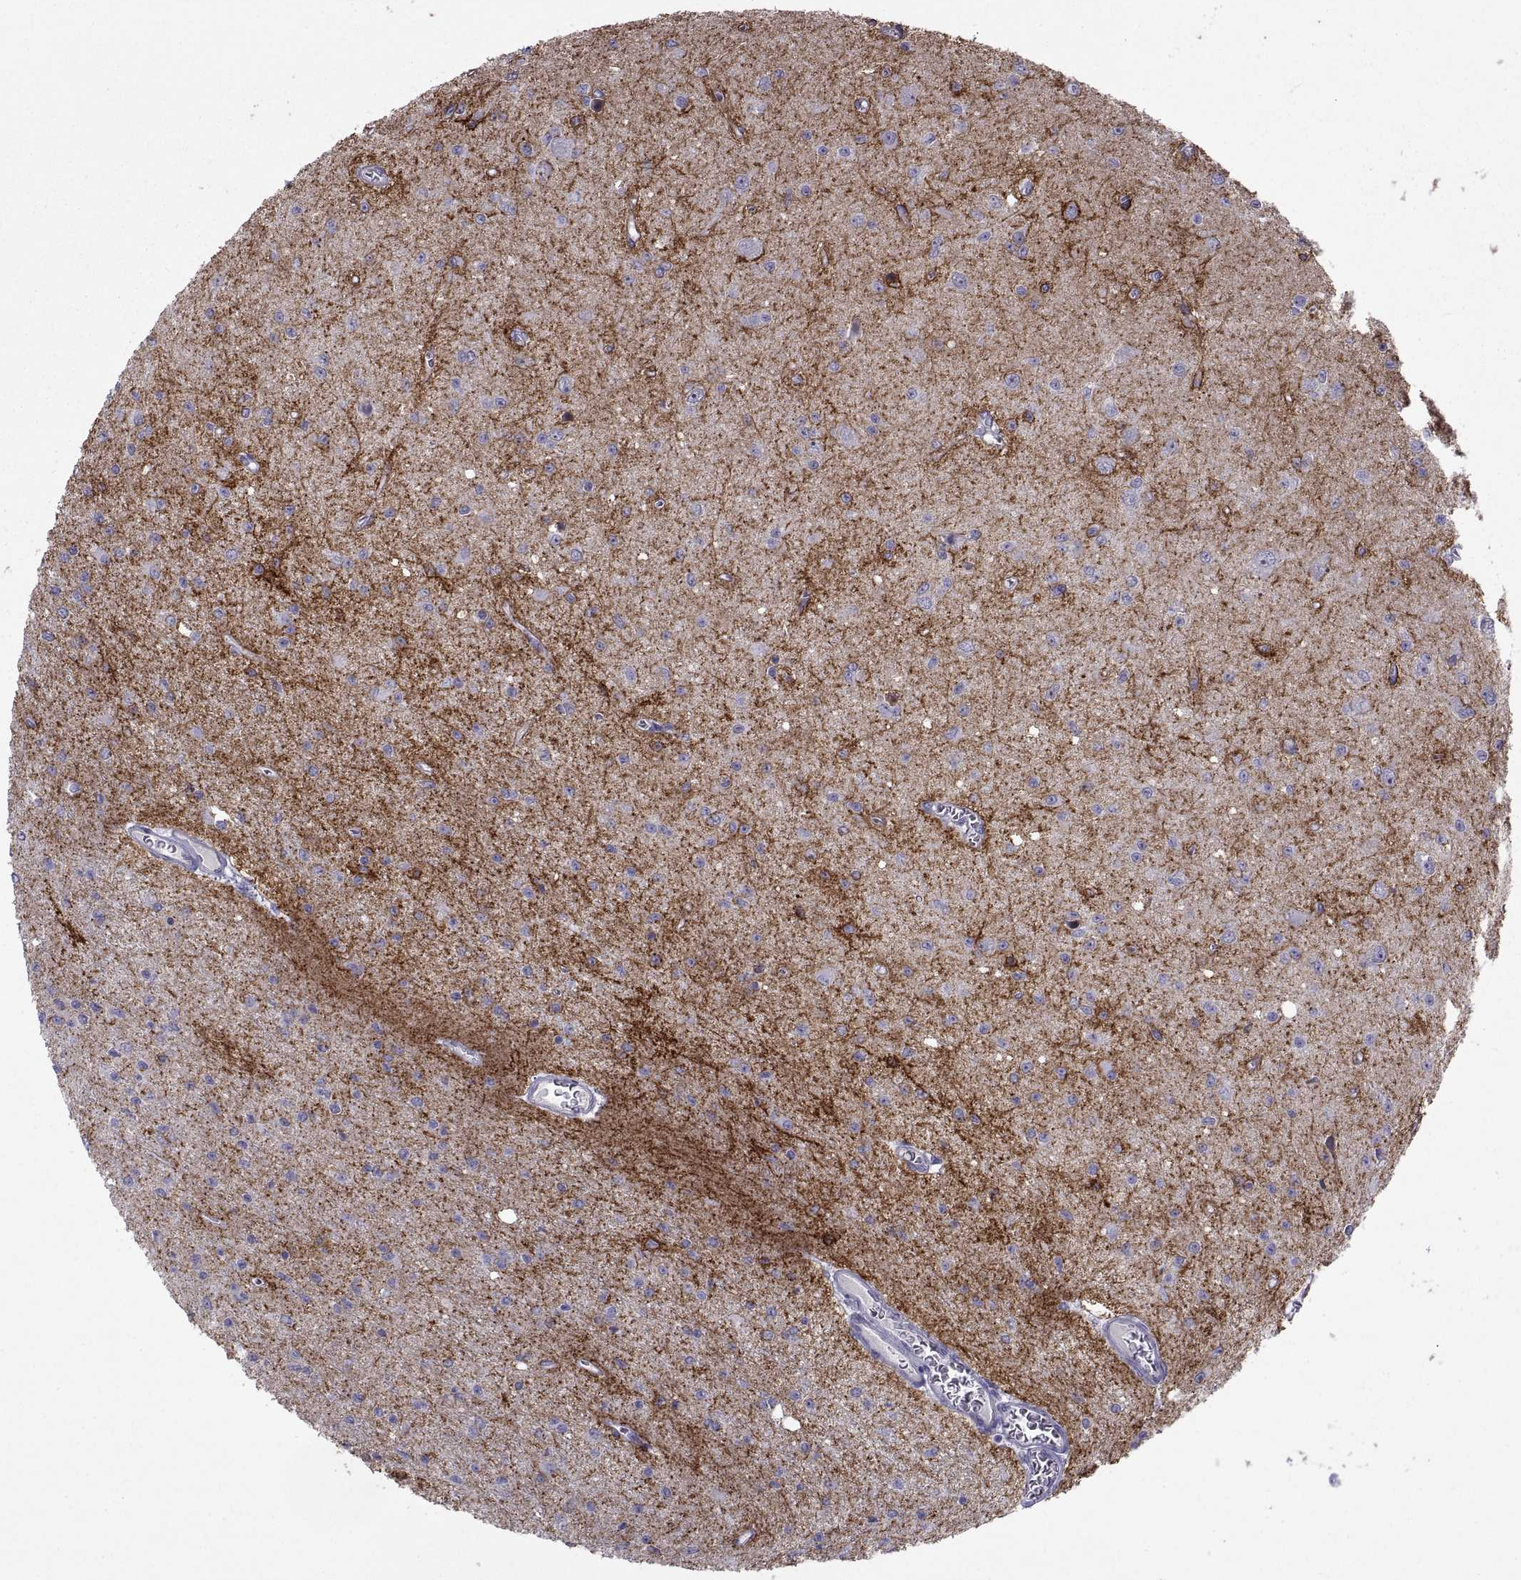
{"staining": {"intensity": "negative", "quantity": "none", "location": "none"}, "tissue": "glioma", "cell_type": "Tumor cells", "image_type": "cancer", "snomed": [{"axis": "morphology", "description": "Glioma, malignant, Low grade"}, {"axis": "topography", "description": "Brain"}], "caption": "IHC micrograph of neoplastic tissue: human malignant glioma (low-grade) stained with DAB displays no significant protein staining in tumor cells.", "gene": "TMEM158", "patient": {"sex": "female", "age": 45}}